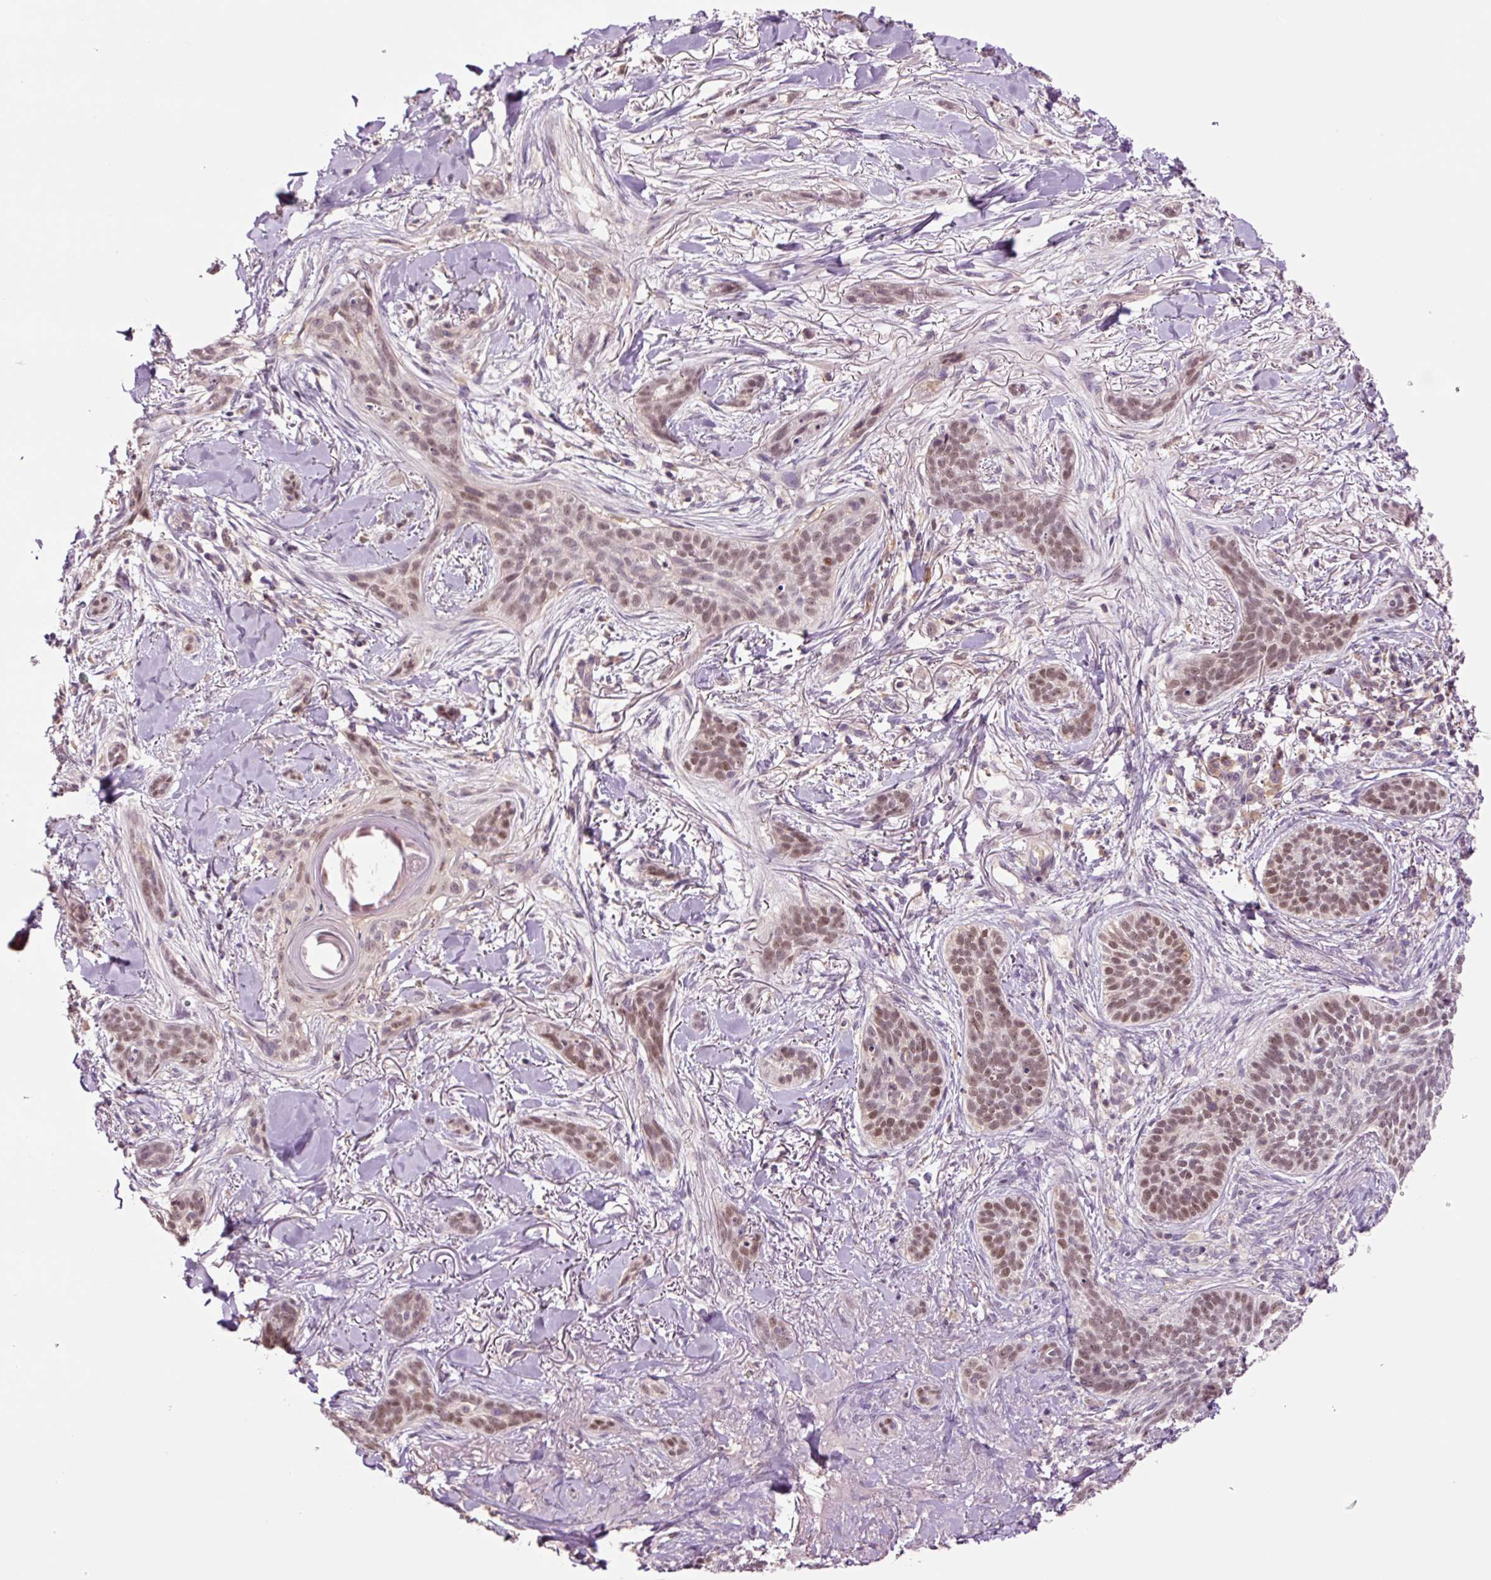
{"staining": {"intensity": "moderate", "quantity": ">75%", "location": "nuclear"}, "tissue": "skin cancer", "cell_type": "Tumor cells", "image_type": "cancer", "snomed": [{"axis": "morphology", "description": "Basal cell carcinoma"}, {"axis": "topography", "description": "Skin"}], "caption": "This is a photomicrograph of IHC staining of skin cancer (basal cell carcinoma), which shows moderate staining in the nuclear of tumor cells.", "gene": "DPPA4", "patient": {"sex": "male", "age": 52}}